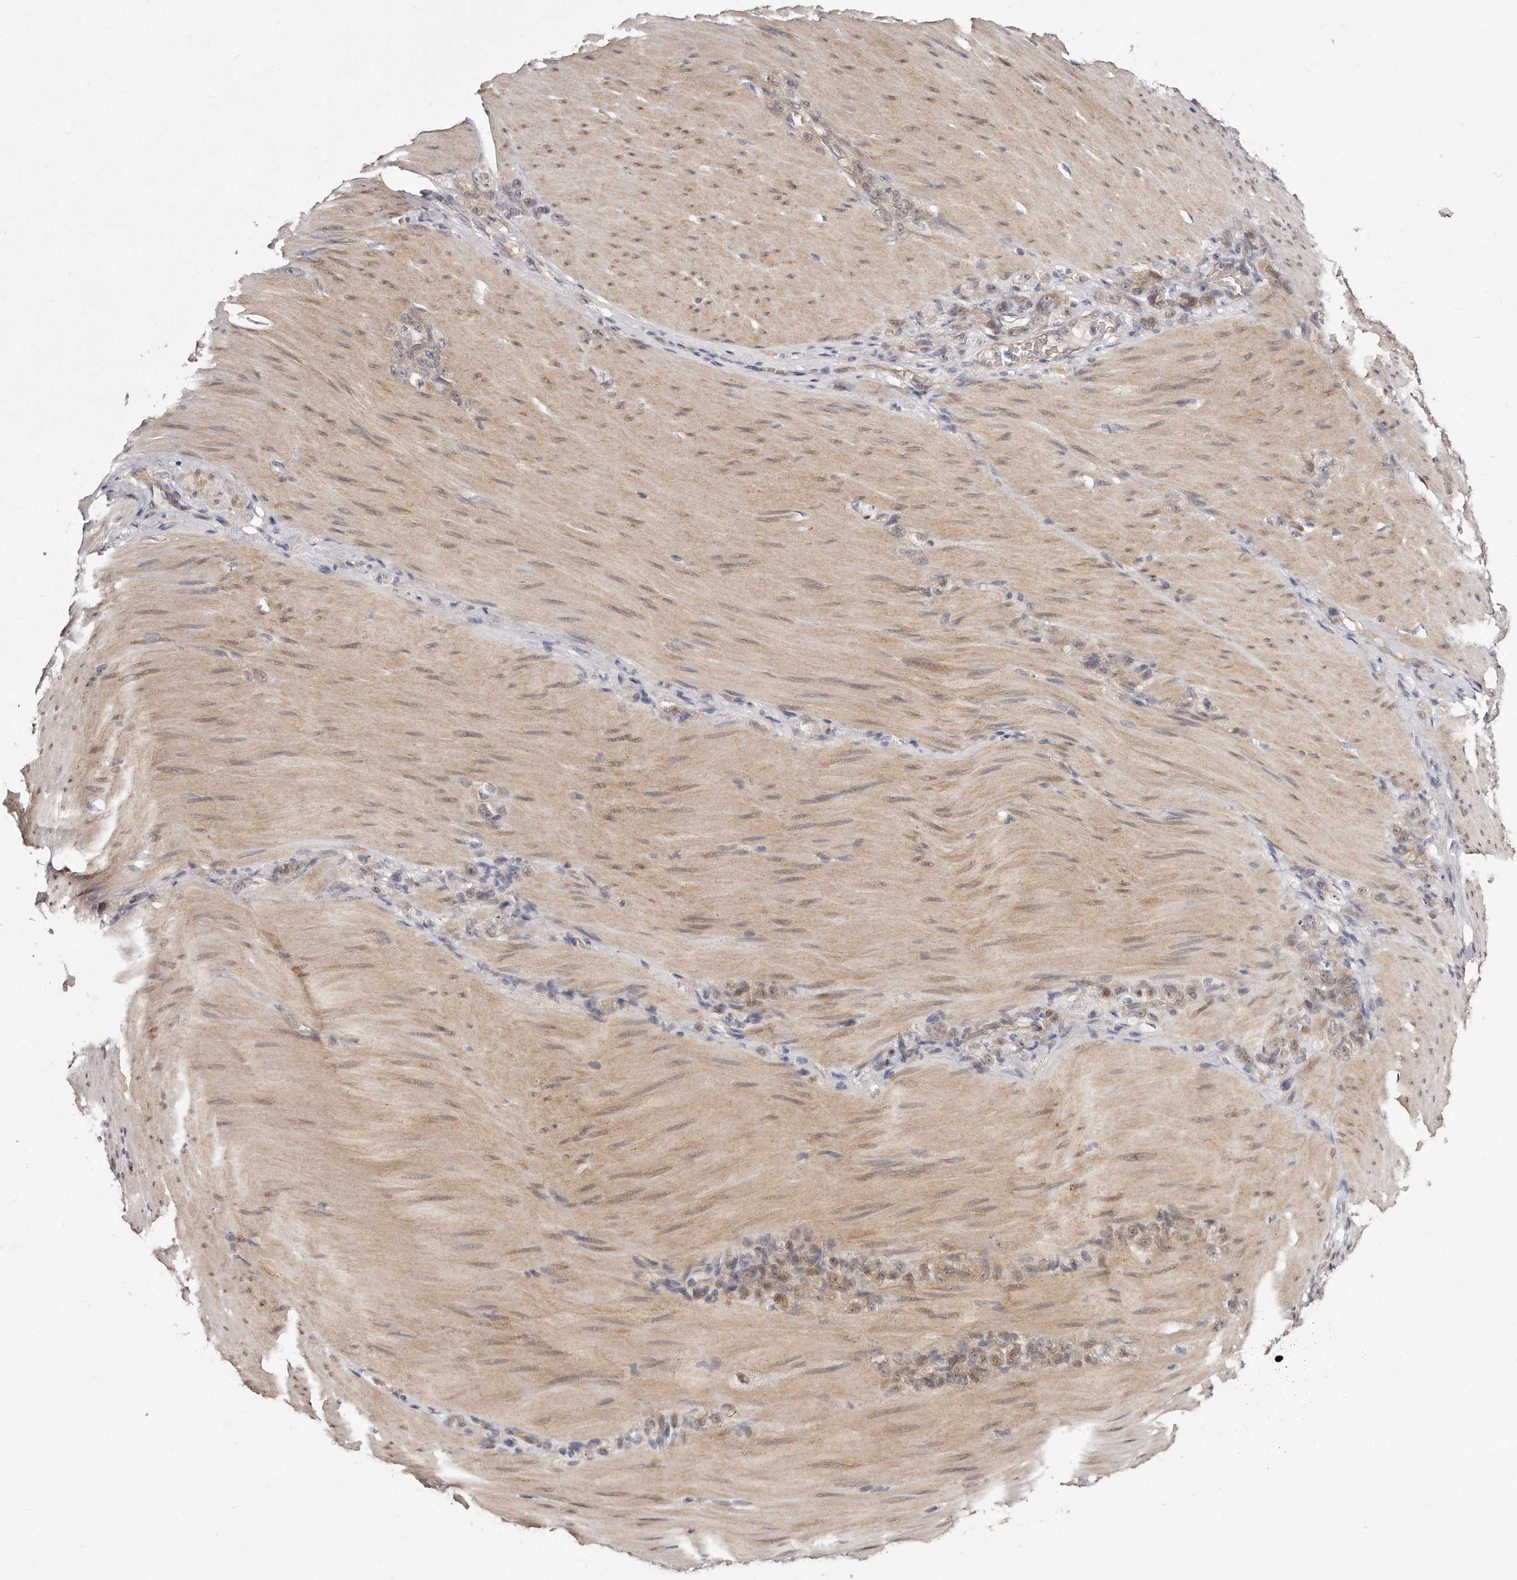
{"staining": {"intensity": "weak", "quantity": "25%-75%", "location": "nuclear"}, "tissue": "stomach cancer", "cell_type": "Tumor cells", "image_type": "cancer", "snomed": [{"axis": "morphology", "description": "Normal tissue, NOS"}, {"axis": "morphology", "description": "Adenocarcinoma, NOS"}, {"axis": "topography", "description": "Stomach"}], "caption": "Immunohistochemistry (IHC) (DAB (3,3'-diaminobenzidine)) staining of human stomach cancer (adenocarcinoma) shows weak nuclear protein staining in approximately 25%-75% of tumor cells. The staining was performed using DAB (3,3'-diaminobenzidine), with brown indicating positive protein expression. Nuclei are stained blue with hematoxylin.", "gene": "CASZ1", "patient": {"sex": "male", "age": 82}}